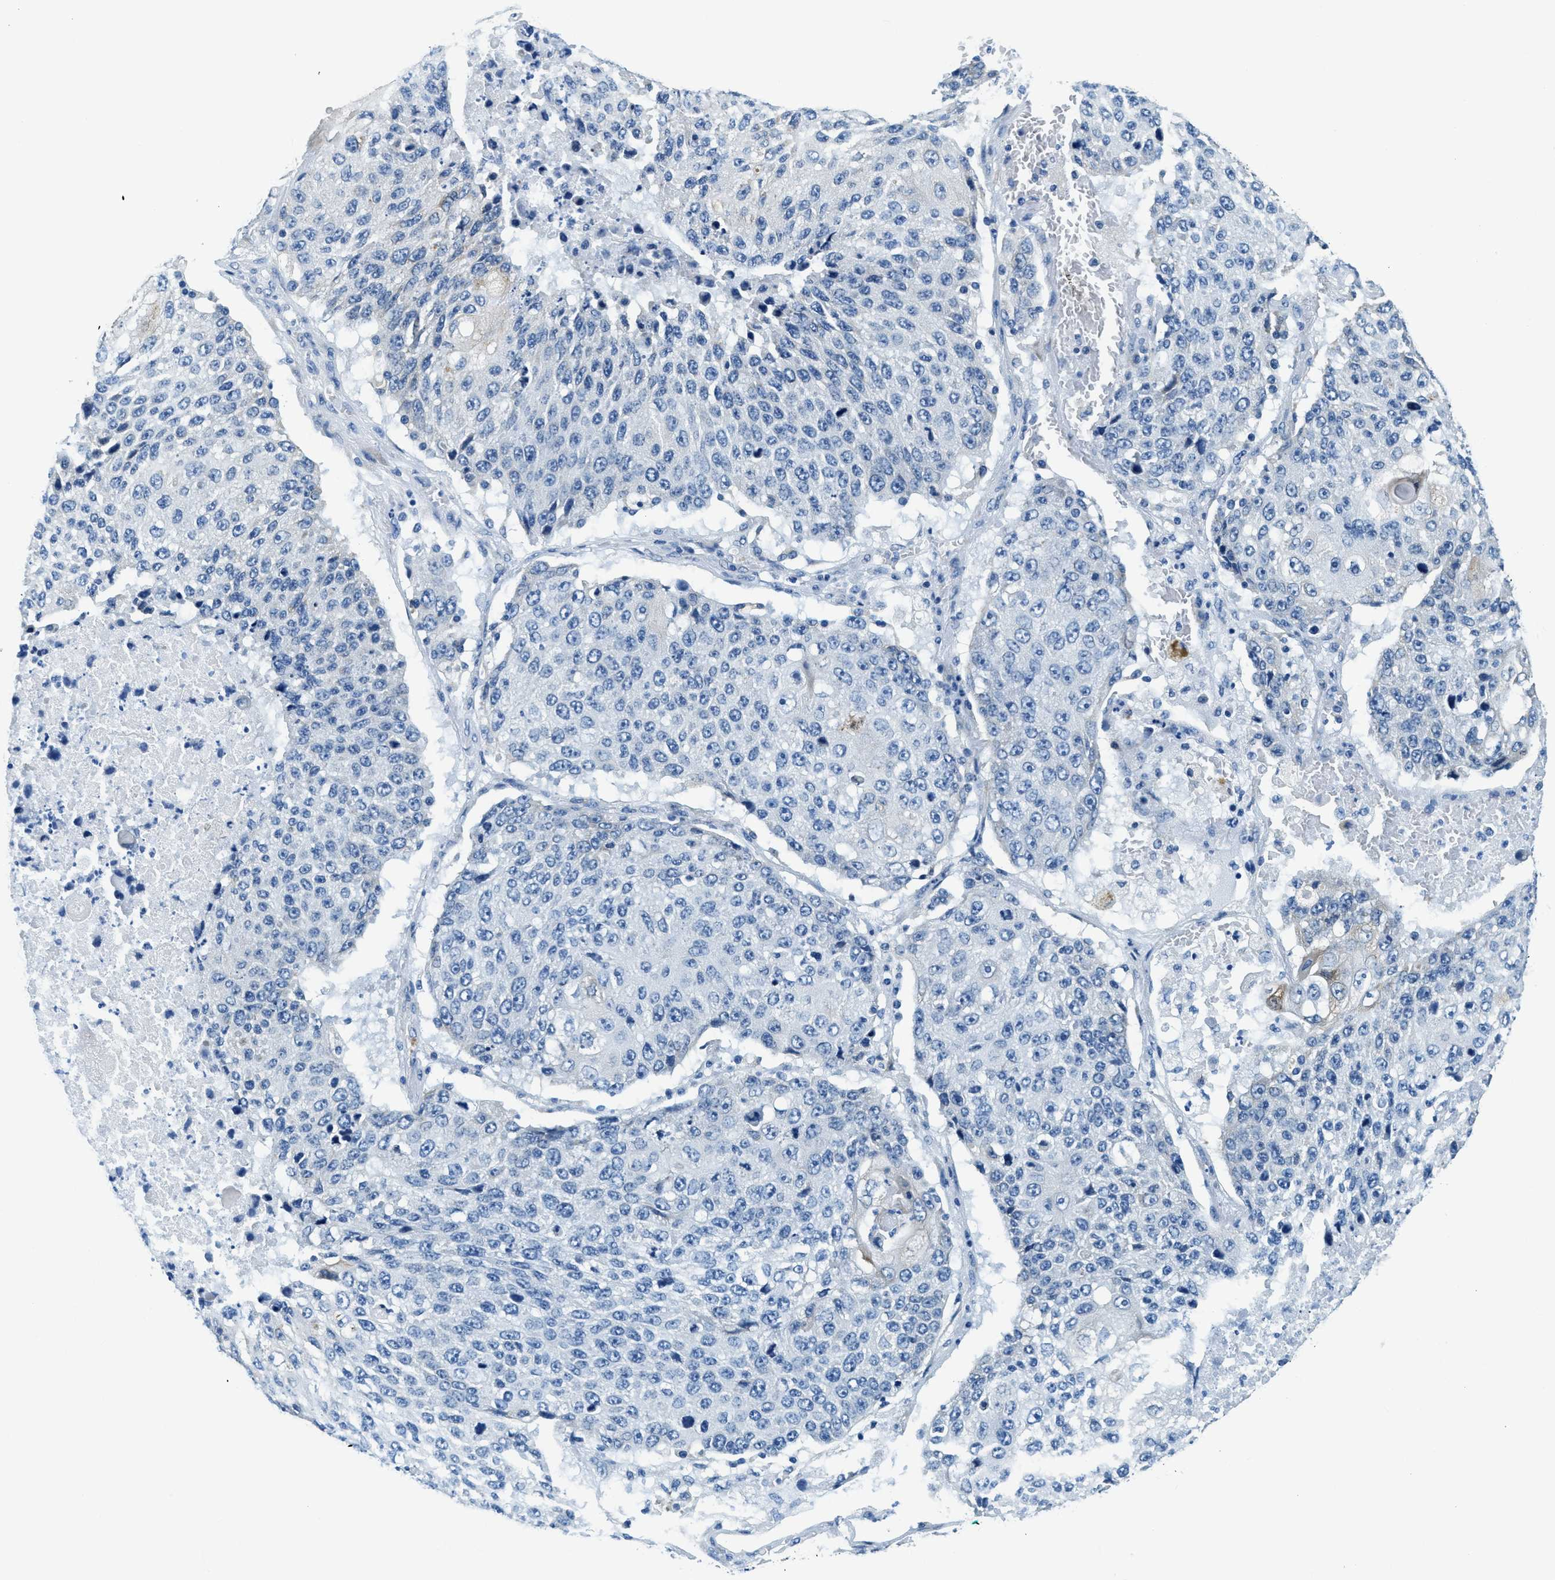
{"staining": {"intensity": "negative", "quantity": "none", "location": "none"}, "tissue": "lung cancer", "cell_type": "Tumor cells", "image_type": "cancer", "snomed": [{"axis": "morphology", "description": "Squamous cell carcinoma, NOS"}, {"axis": "topography", "description": "Lung"}], "caption": "Immunohistochemistry histopathology image of lung cancer stained for a protein (brown), which displays no expression in tumor cells.", "gene": "UBAC2", "patient": {"sex": "male", "age": 61}}